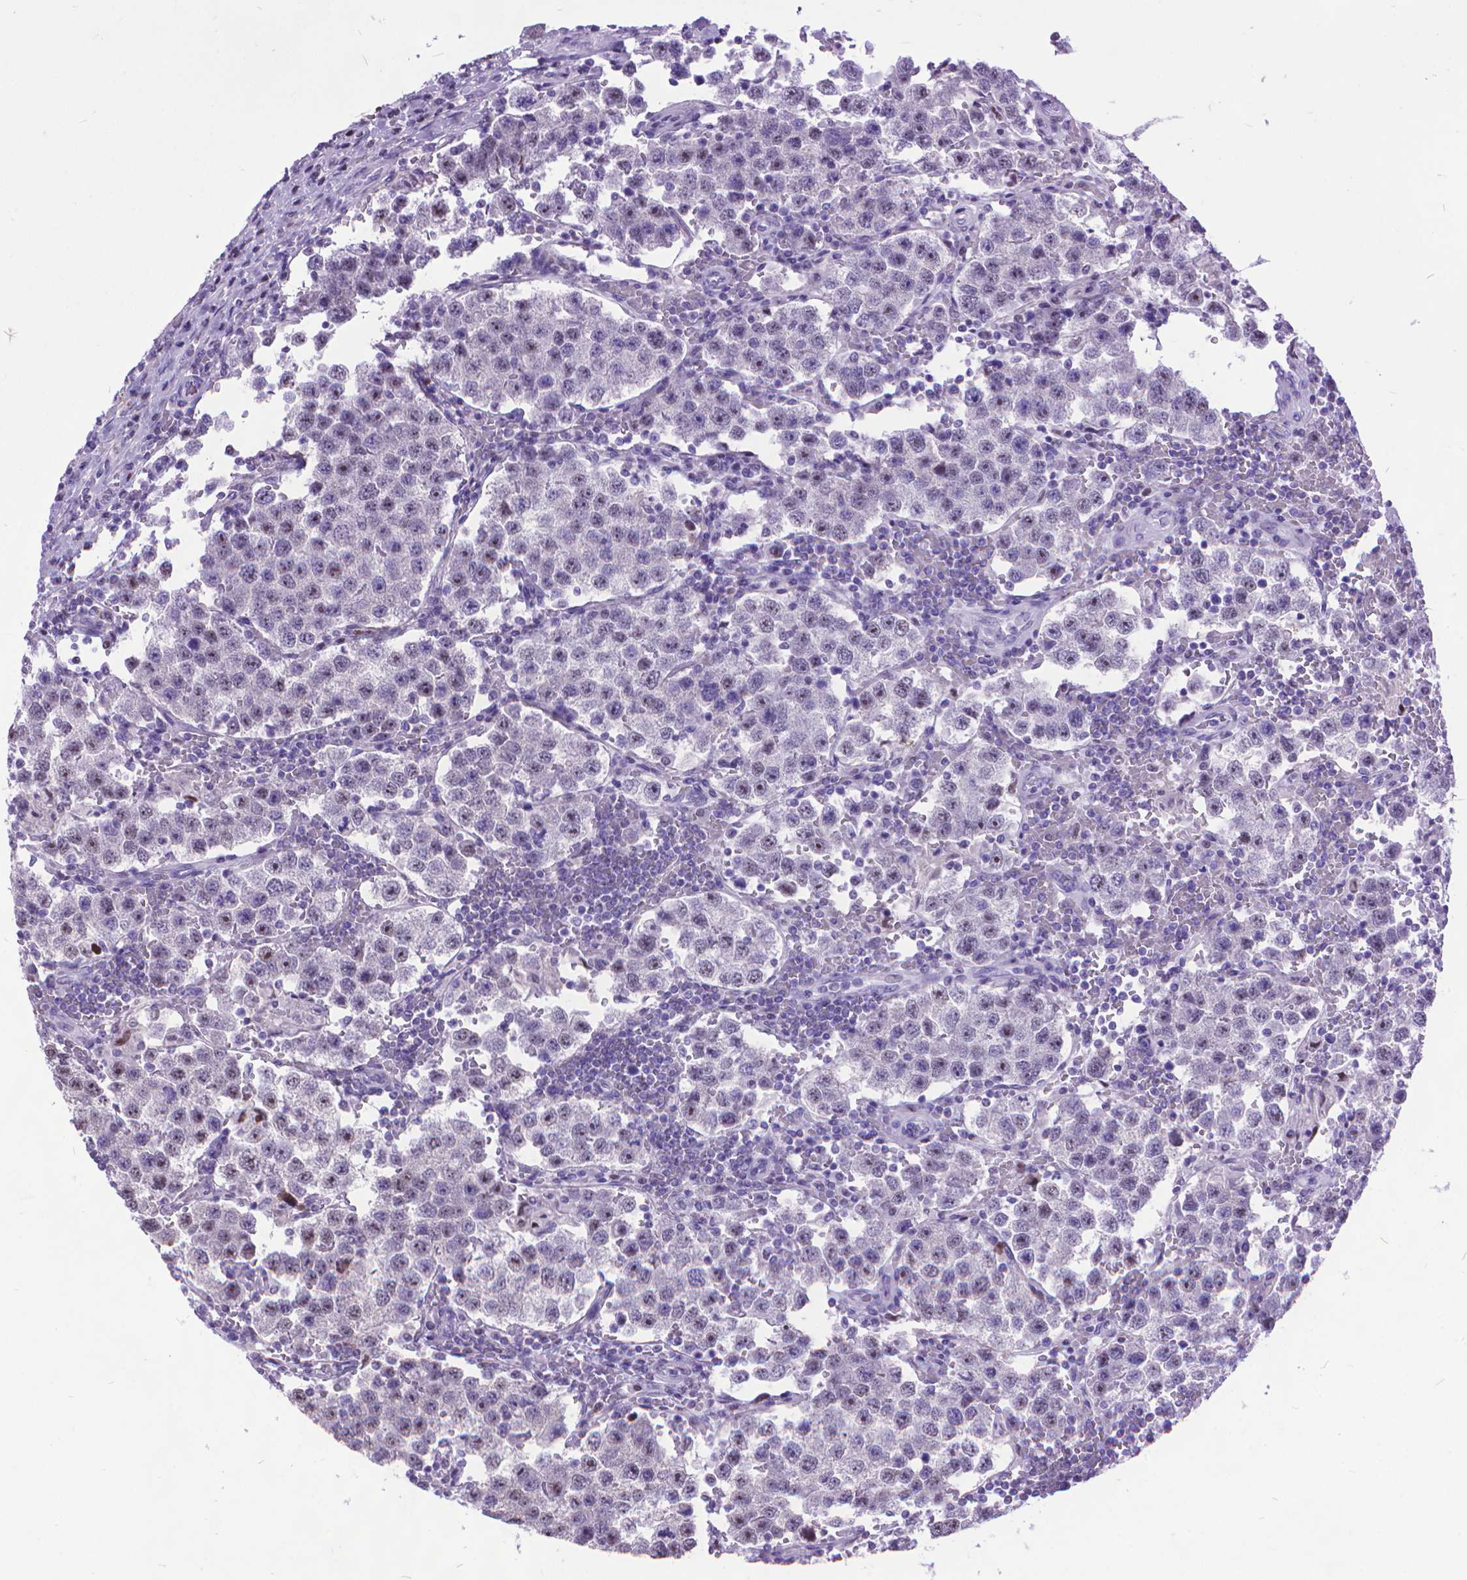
{"staining": {"intensity": "weak", "quantity": "<25%", "location": "nuclear"}, "tissue": "testis cancer", "cell_type": "Tumor cells", "image_type": "cancer", "snomed": [{"axis": "morphology", "description": "Seminoma, NOS"}, {"axis": "topography", "description": "Testis"}], "caption": "Testis cancer was stained to show a protein in brown. There is no significant expression in tumor cells. (DAB immunohistochemistry visualized using brightfield microscopy, high magnification).", "gene": "POLE4", "patient": {"sex": "male", "age": 37}}